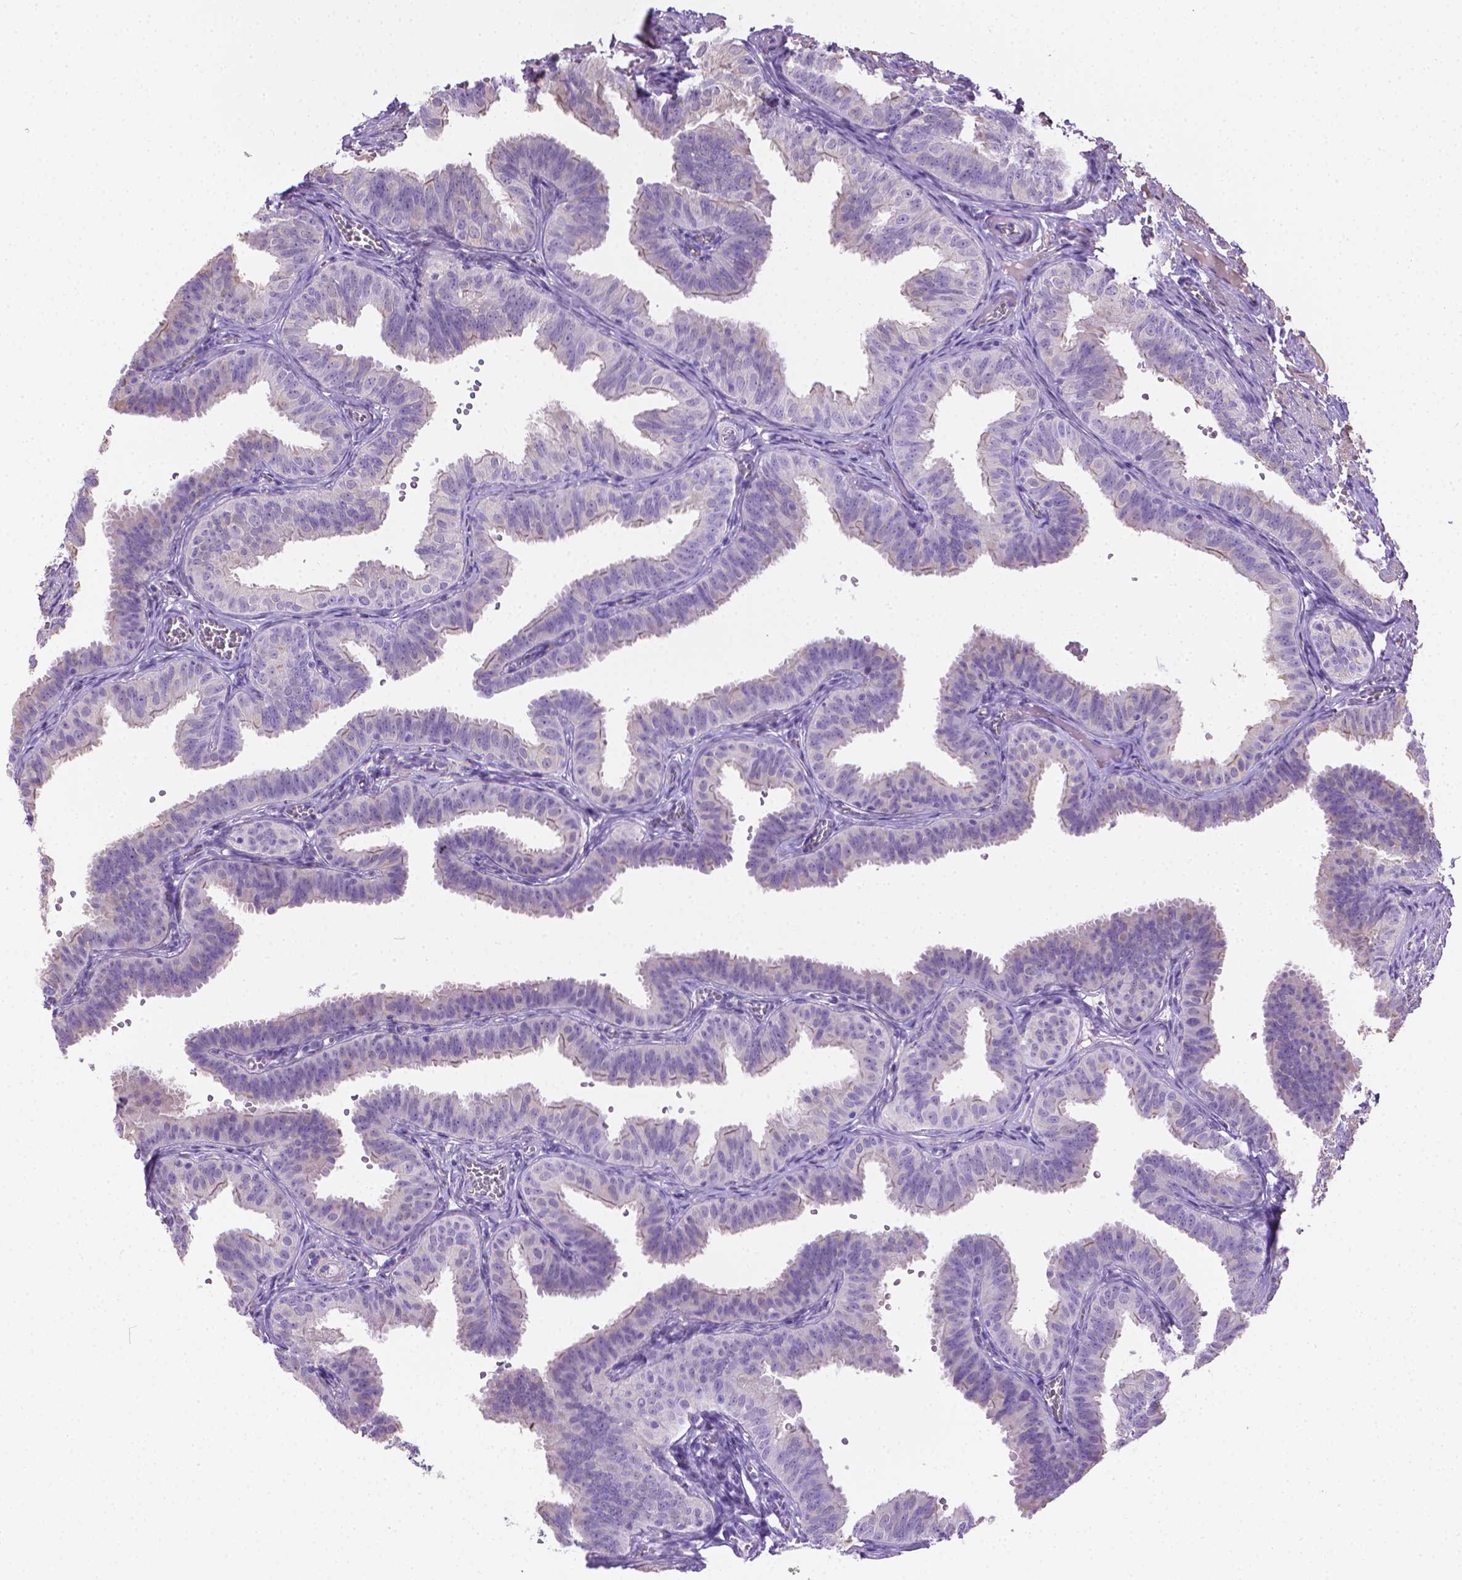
{"staining": {"intensity": "negative", "quantity": "none", "location": "none"}, "tissue": "fallopian tube", "cell_type": "Glandular cells", "image_type": "normal", "snomed": [{"axis": "morphology", "description": "Normal tissue, NOS"}, {"axis": "topography", "description": "Fallopian tube"}], "caption": "Glandular cells show no significant staining in benign fallopian tube.", "gene": "PNMA2", "patient": {"sex": "female", "age": 25}}